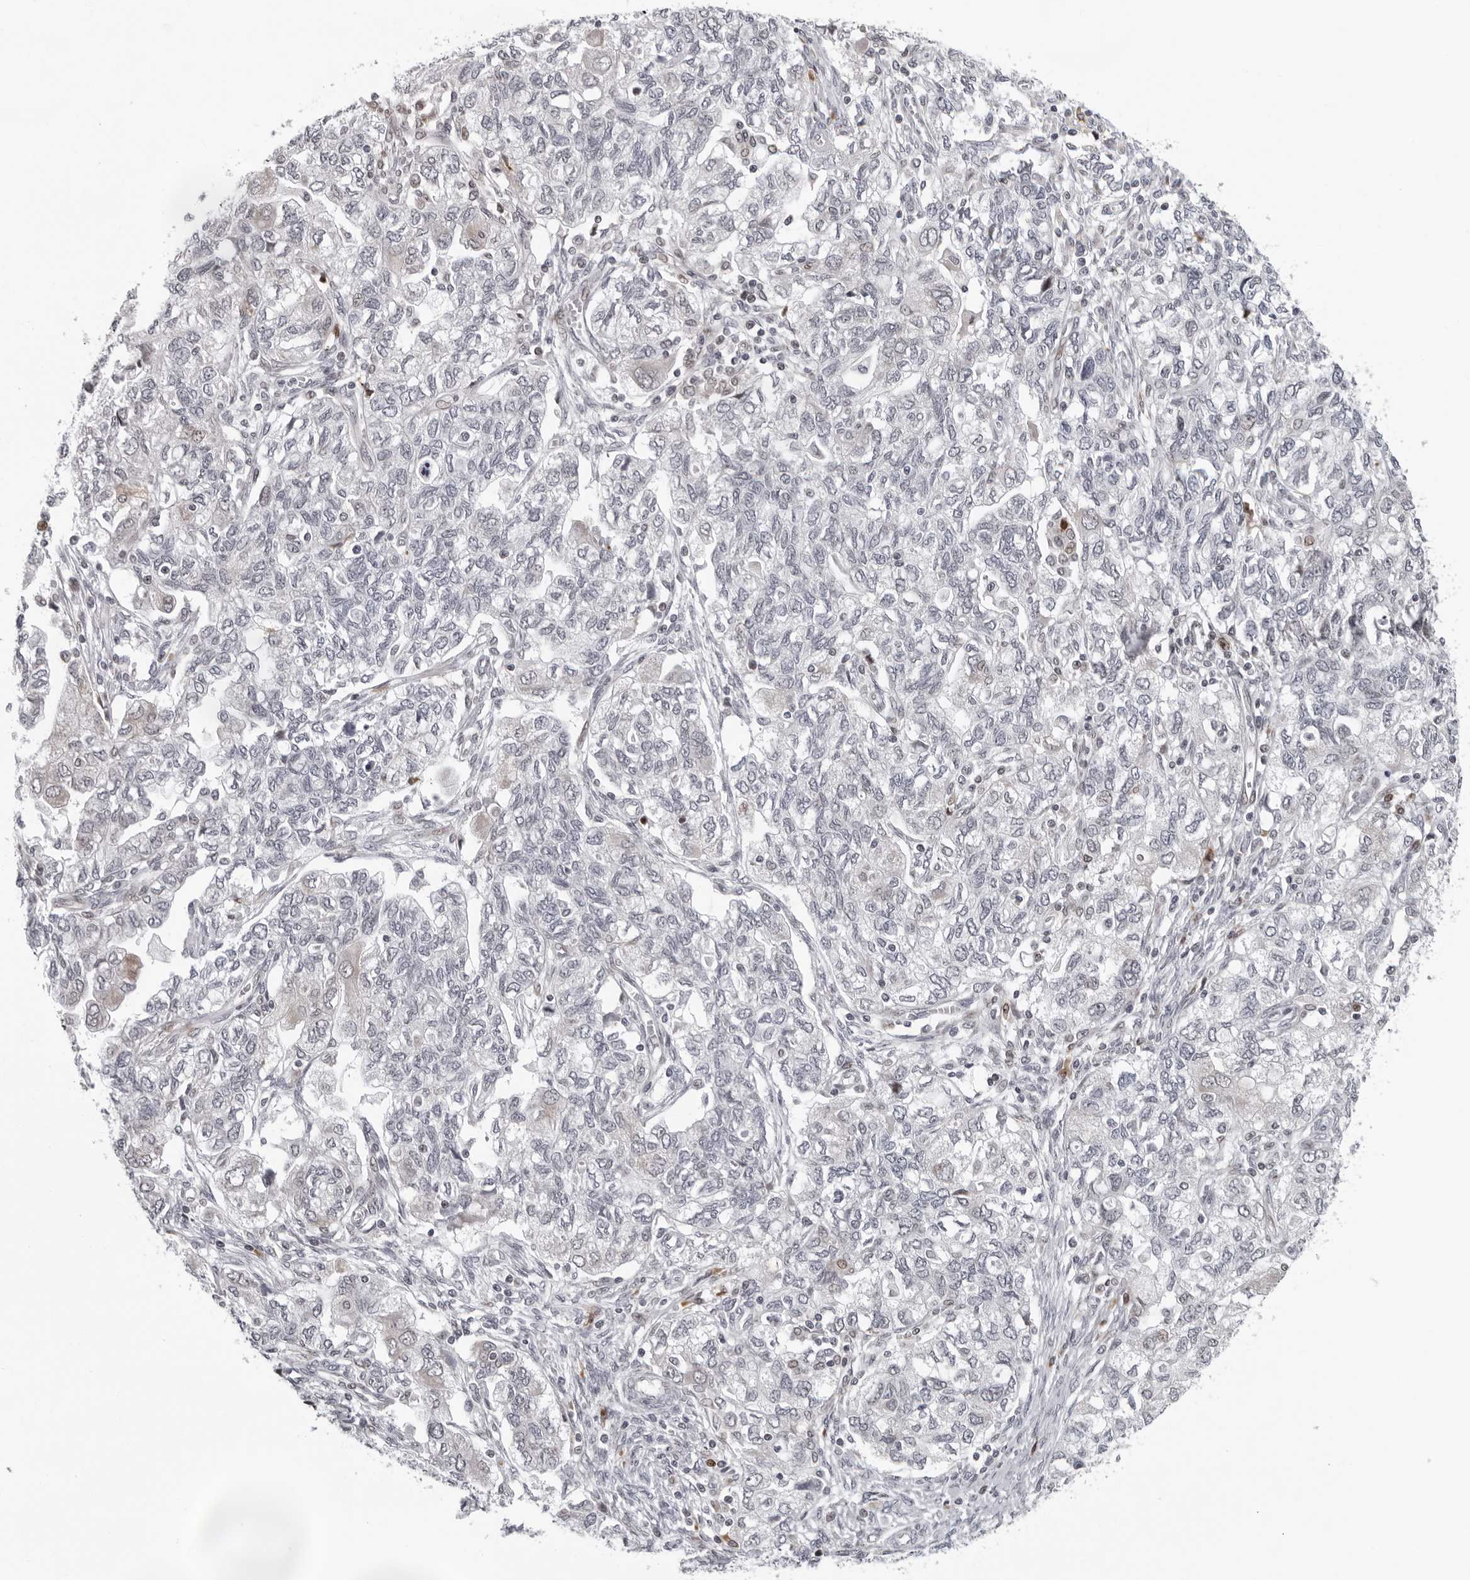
{"staining": {"intensity": "negative", "quantity": "none", "location": "none"}, "tissue": "ovarian cancer", "cell_type": "Tumor cells", "image_type": "cancer", "snomed": [{"axis": "morphology", "description": "Carcinoma, NOS"}, {"axis": "morphology", "description": "Cystadenocarcinoma, serous, NOS"}, {"axis": "topography", "description": "Ovary"}], "caption": "A photomicrograph of human ovarian carcinoma is negative for staining in tumor cells.", "gene": "PIP4K2C", "patient": {"sex": "female", "age": 69}}